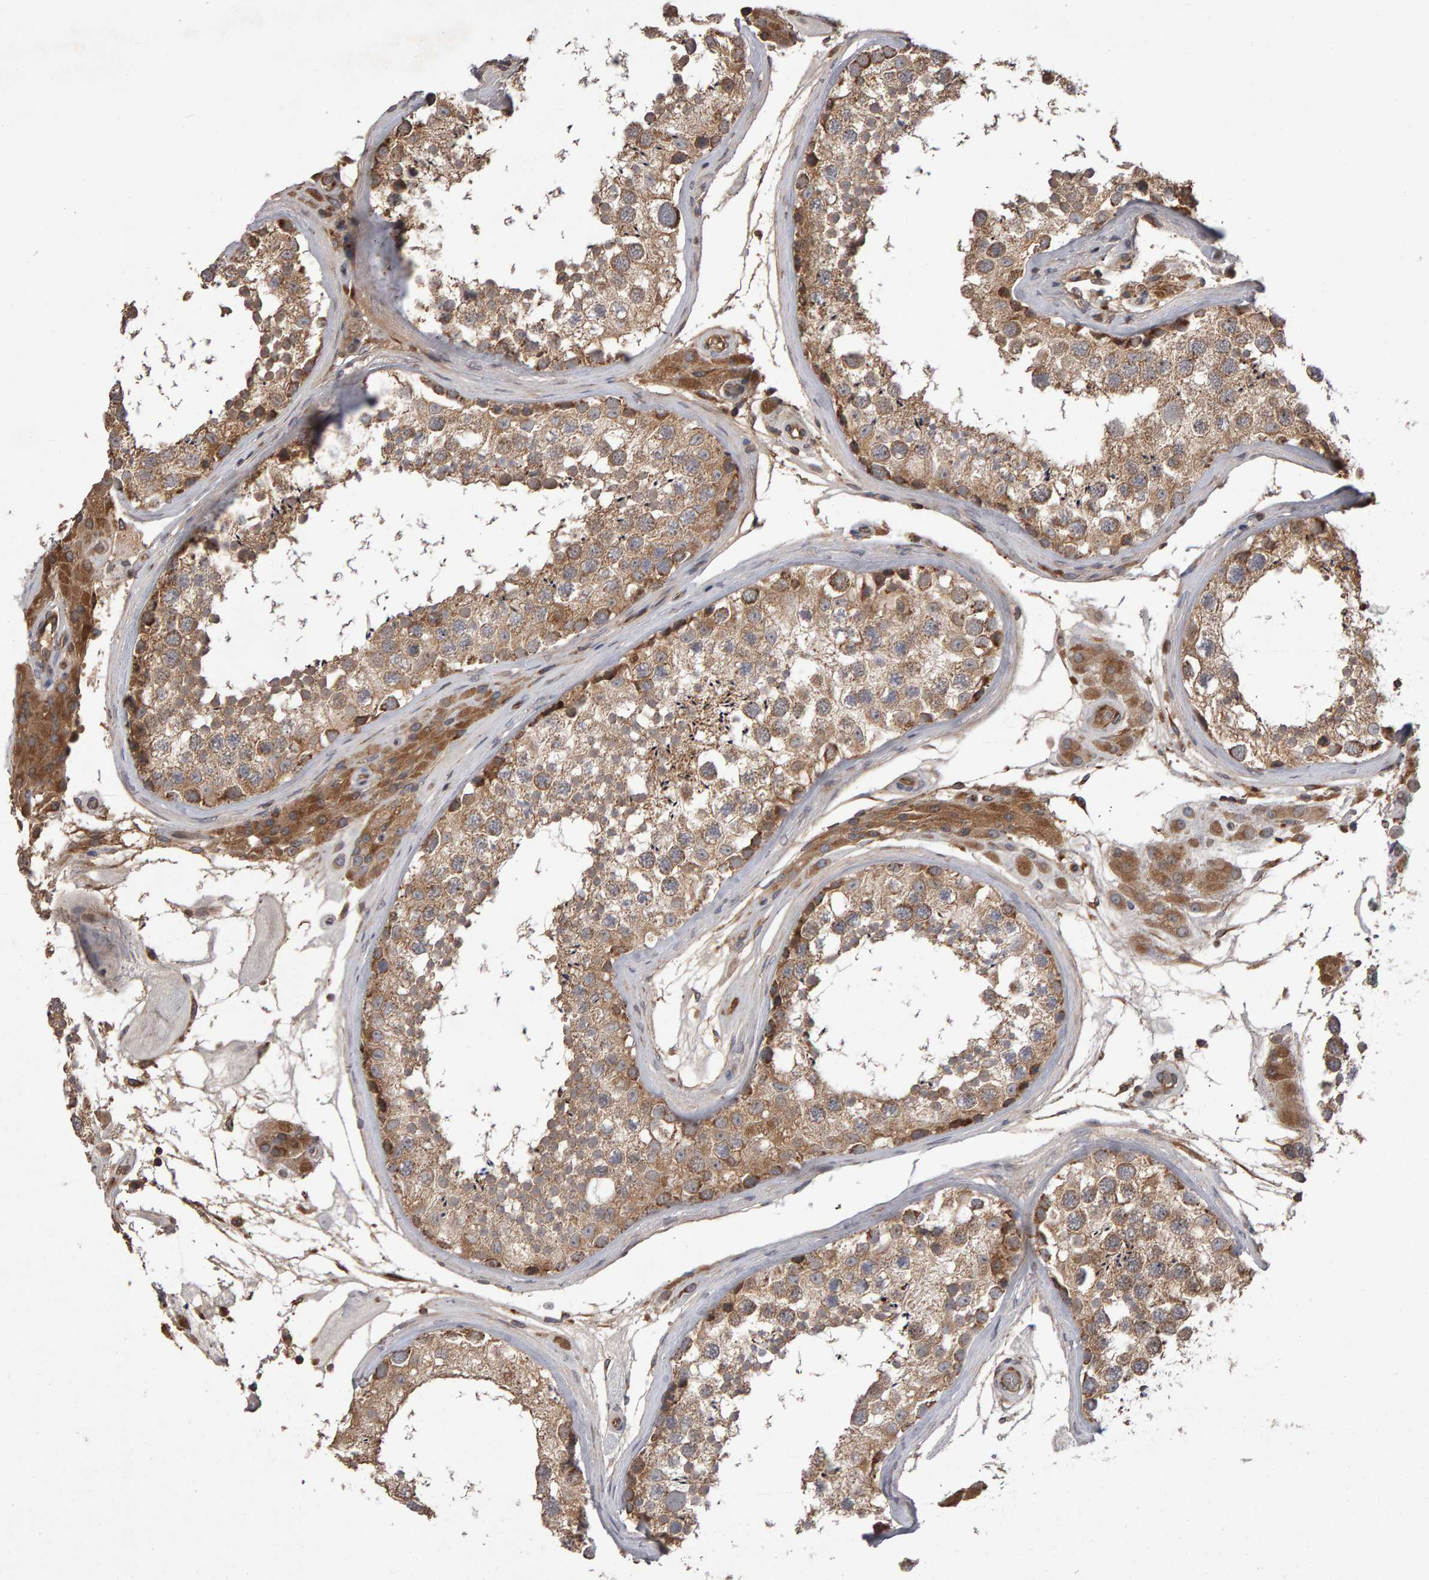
{"staining": {"intensity": "moderate", "quantity": ">75%", "location": "cytoplasmic/membranous"}, "tissue": "testis", "cell_type": "Cells in seminiferous ducts", "image_type": "normal", "snomed": [{"axis": "morphology", "description": "Normal tissue, NOS"}, {"axis": "topography", "description": "Testis"}], "caption": "Benign testis was stained to show a protein in brown. There is medium levels of moderate cytoplasmic/membranous staining in approximately >75% of cells in seminiferous ducts. (IHC, brightfield microscopy, high magnification).", "gene": "PGS1", "patient": {"sex": "male", "age": 46}}